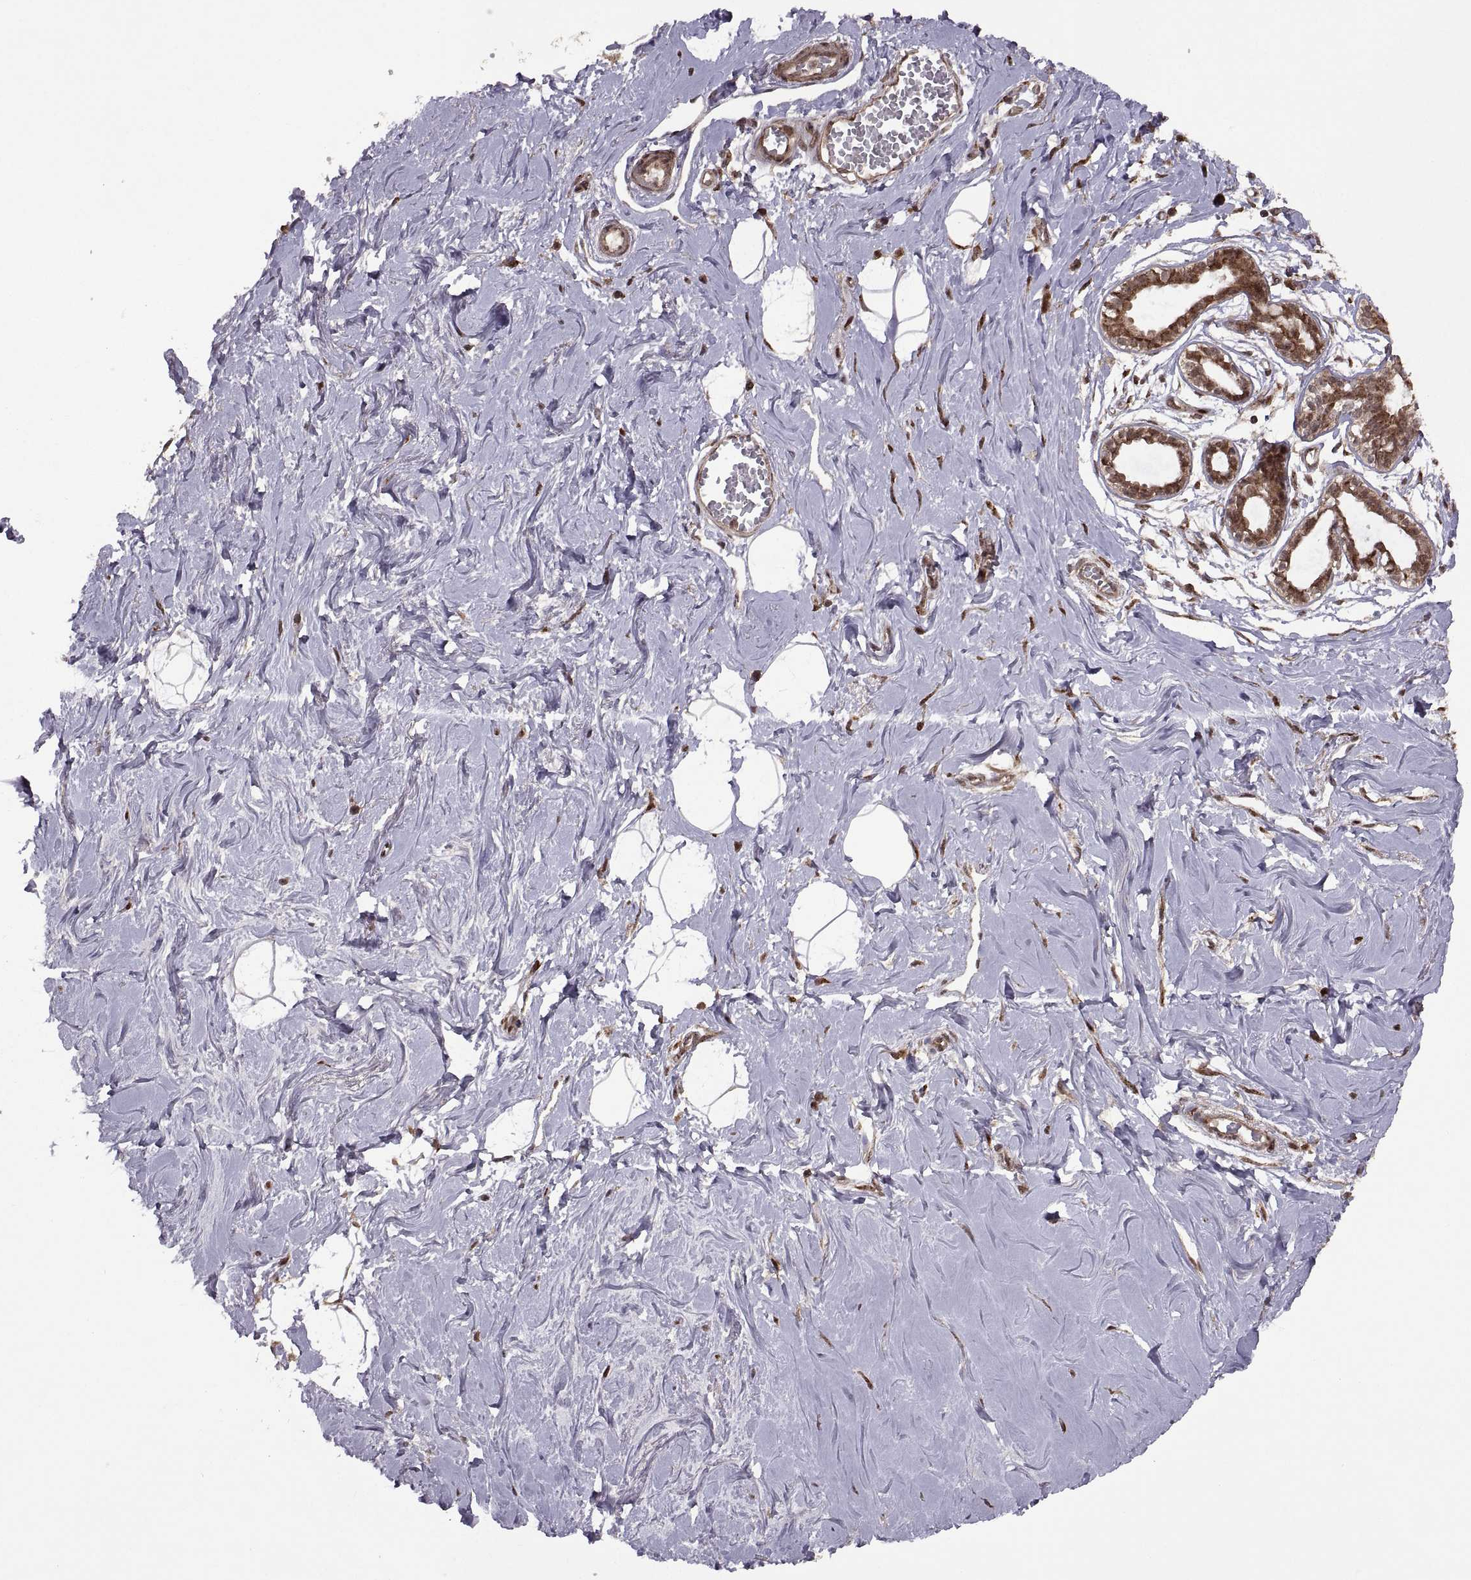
{"staining": {"intensity": "moderate", "quantity": "25%-75%", "location": "nuclear"}, "tissue": "breast", "cell_type": "Adipocytes", "image_type": "normal", "snomed": [{"axis": "morphology", "description": "Normal tissue, NOS"}, {"axis": "topography", "description": "Breast"}], "caption": "Immunohistochemistry micrograph of benign breast: human breast stained using IHC displays medium levels of moderate protein expression localized specifically in the nuclear of adipocytes, appearing as a nuclear brown color.", "gene": "PTOV1", "patient": {"sex": "female", "age": 49}}